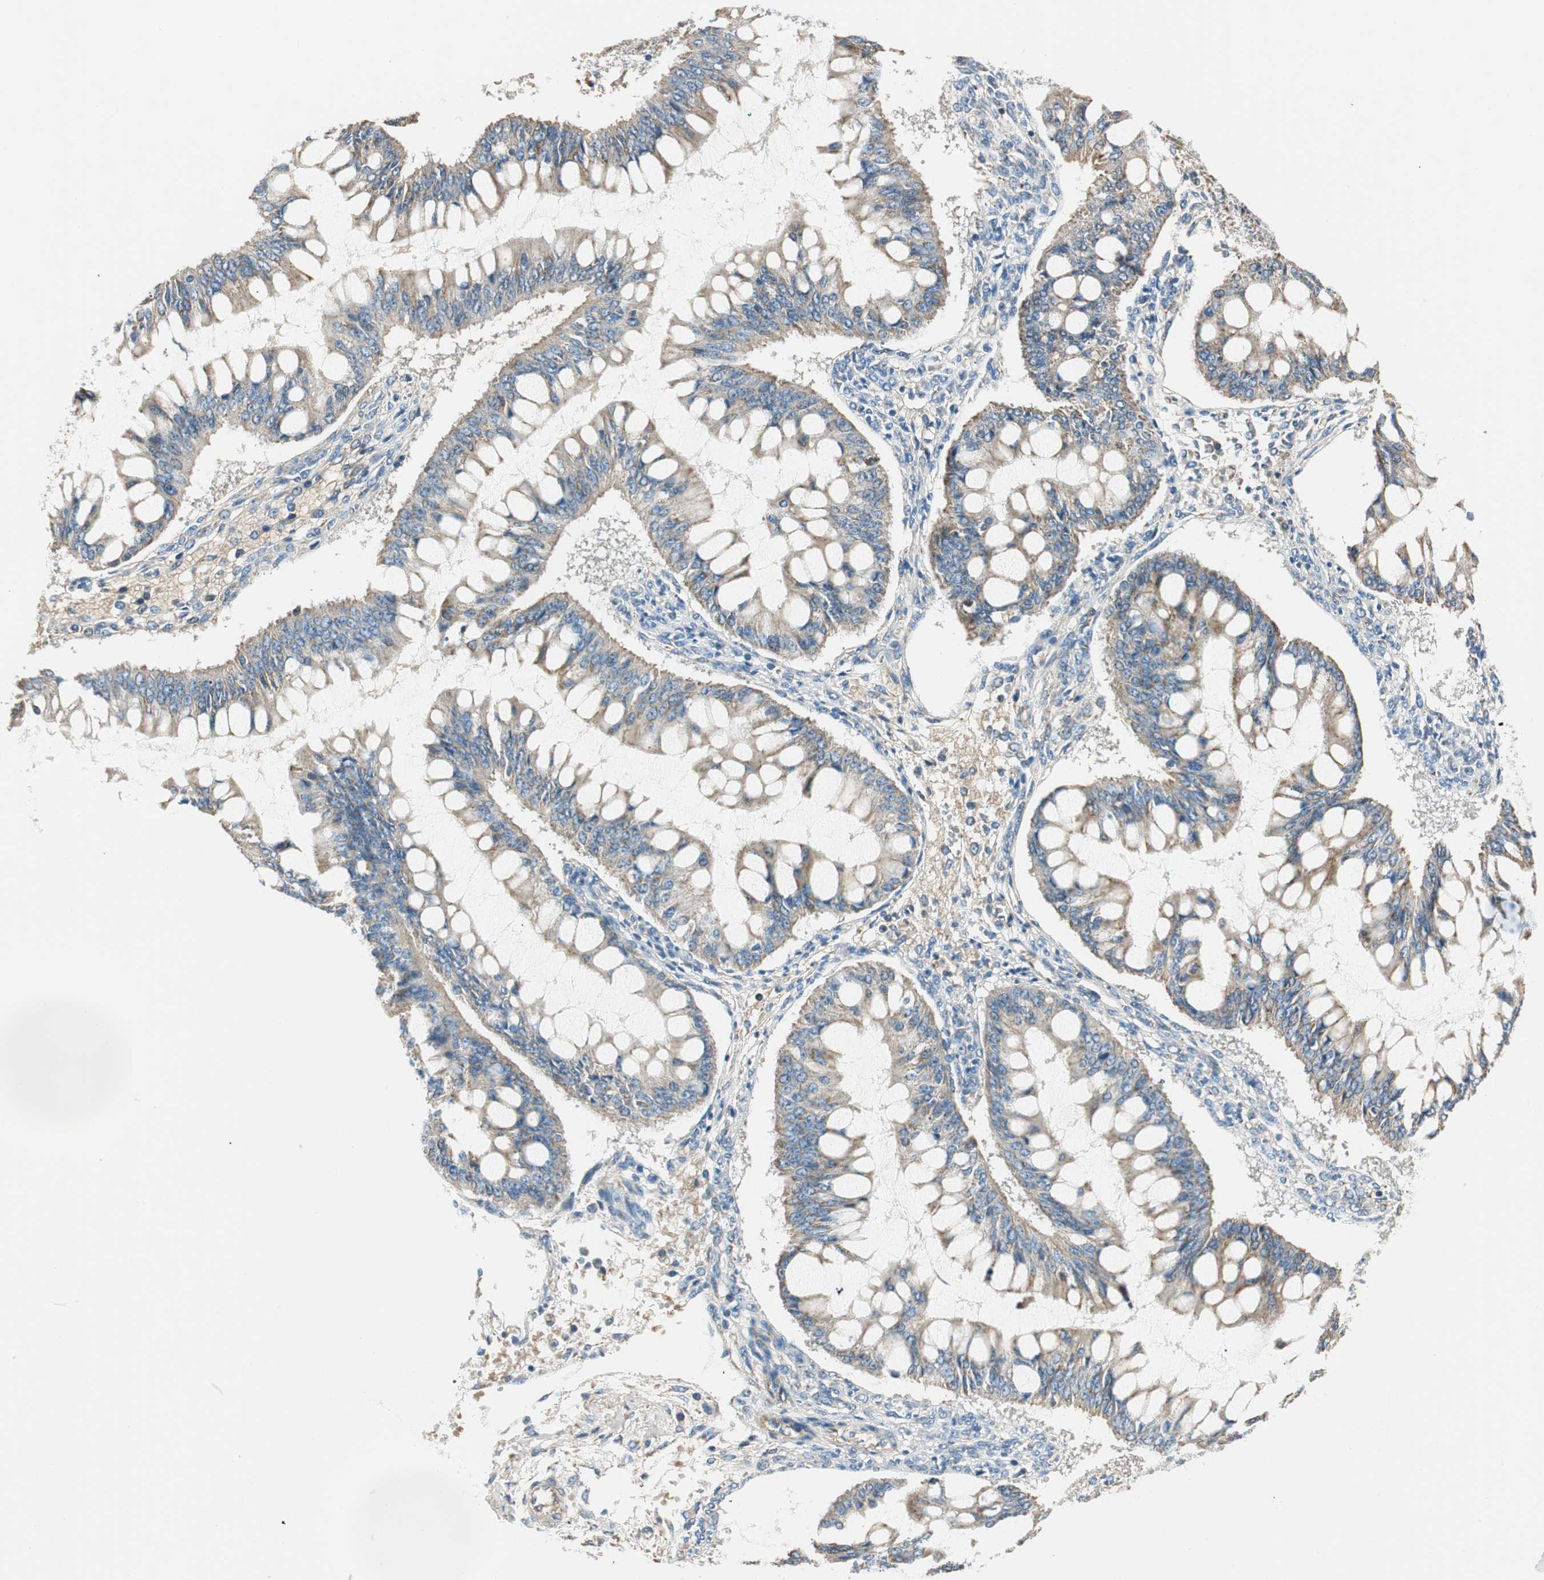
{"staining": {"intensity": "moderate", "quantity": ">75%", "location": "cytoplasmic/membranous"}, "tissue": "ovarian cancer", "cell_type": "Tumor cells", "image_type": "cancer", "snomed": [{"axis": "morphology", "description": "Cystadenocarcinoma, mucinous, NOS"}, {"axis": "topography", "description": "Ovary"}], "caption": "Immunohistochemistry (IHC) (DAB (3,3'-diaminobenzidine)) staining of mucinous cystadenocarcinoma (ovarian) exhibits moderate cytoplasmic/membranous protein positivity in approximately >75% of tumor cells.", "gene": "RORB", "patient": {"sex": "female", "age": 73}}